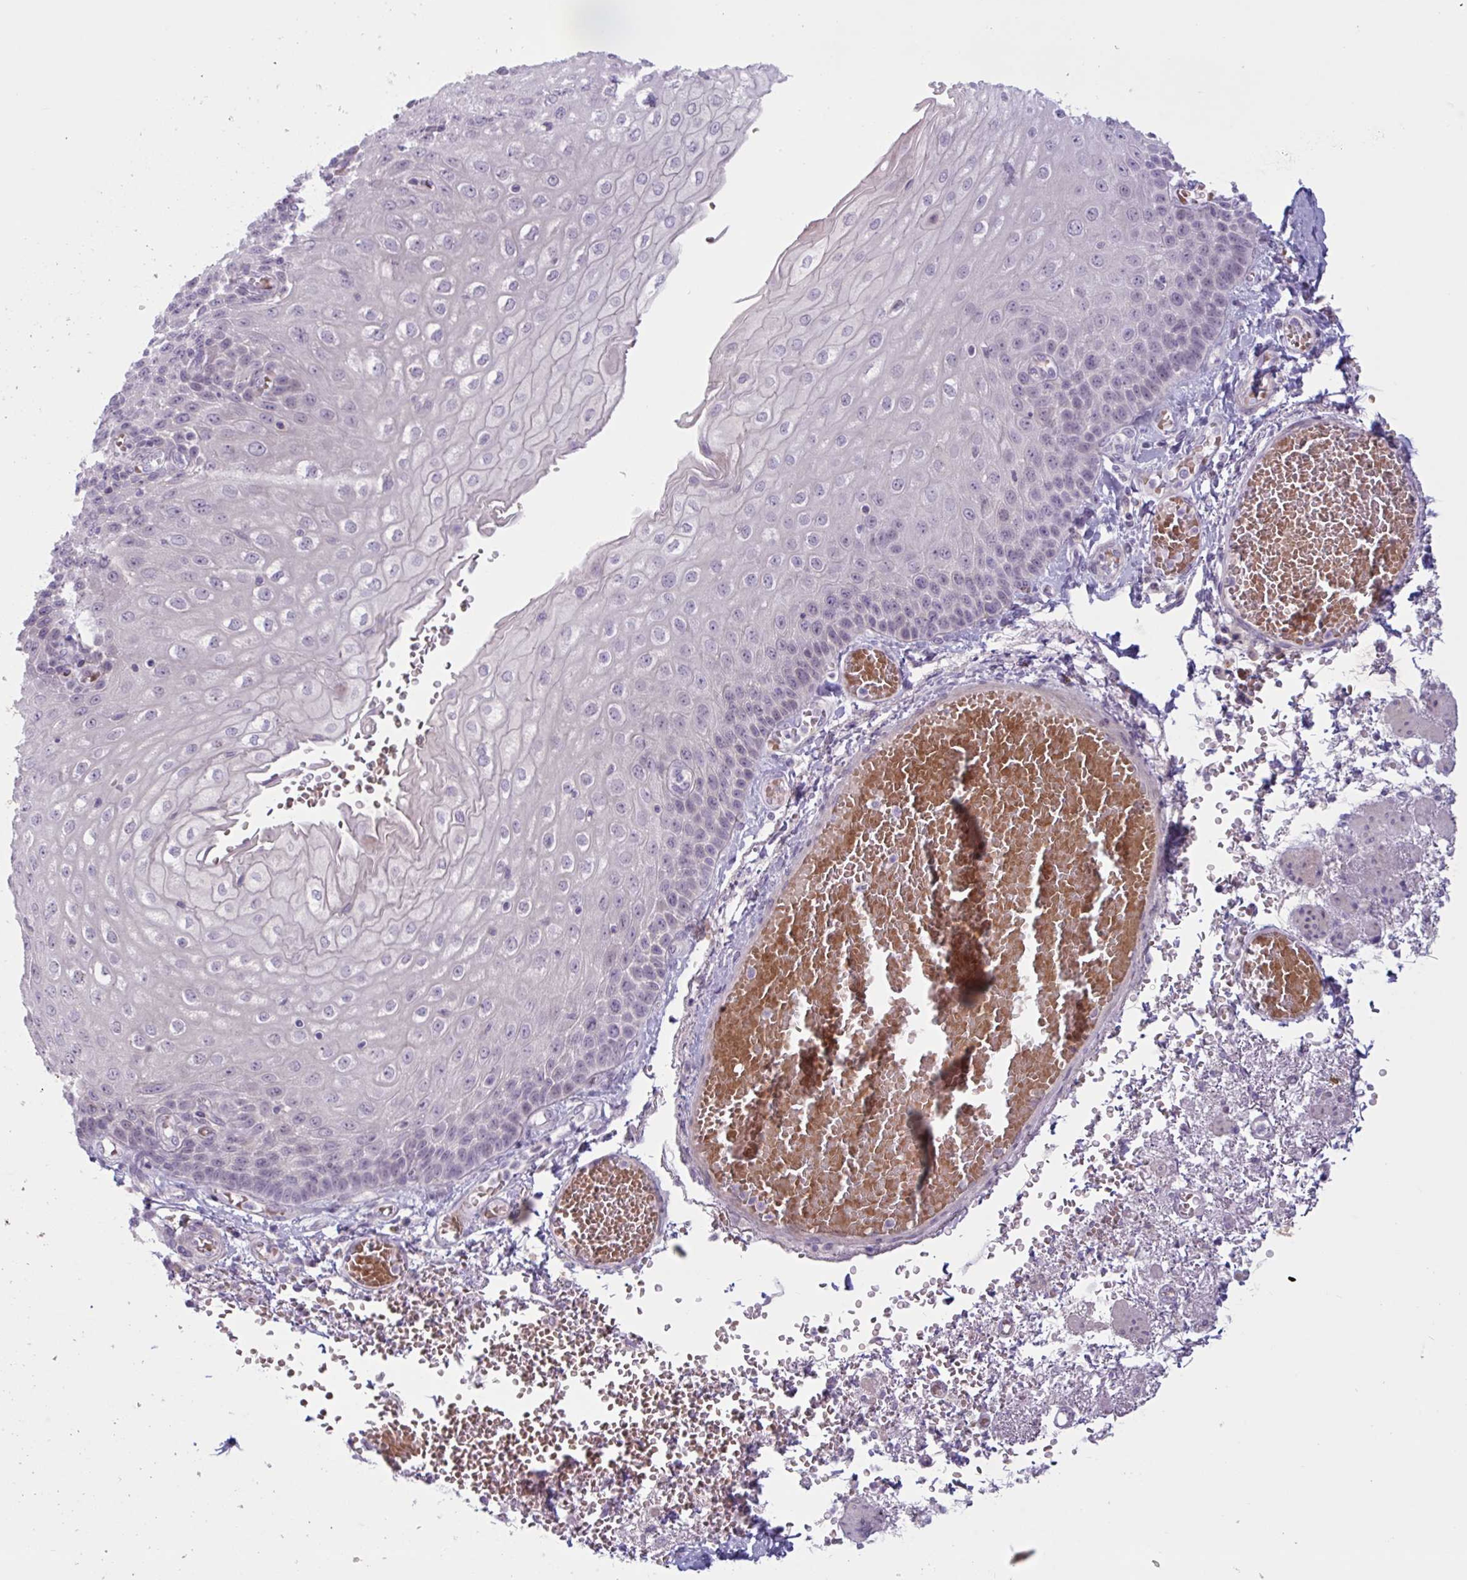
{"staining": {"intensity": "negative", "quantity": "none", "location": "none"}, "tissue": "esophagus", "cell_type": "Squamous epithelial cells", "image_type": "normal", "snomed": [{"axis": "morphology", "description": "Normal tissue, NOS"}, {"axis": "morphology", "description": "Adenocarcinoma, NOS"}, {"axis": "topography", "description": "Esophagus"}], "caption": "Protein analysis of benign esophagus demonstrates no significant expression in squamous epithelial cells.", "gene": "ENSG00000281613", "patient": {"sex": "male", "age": 81}}